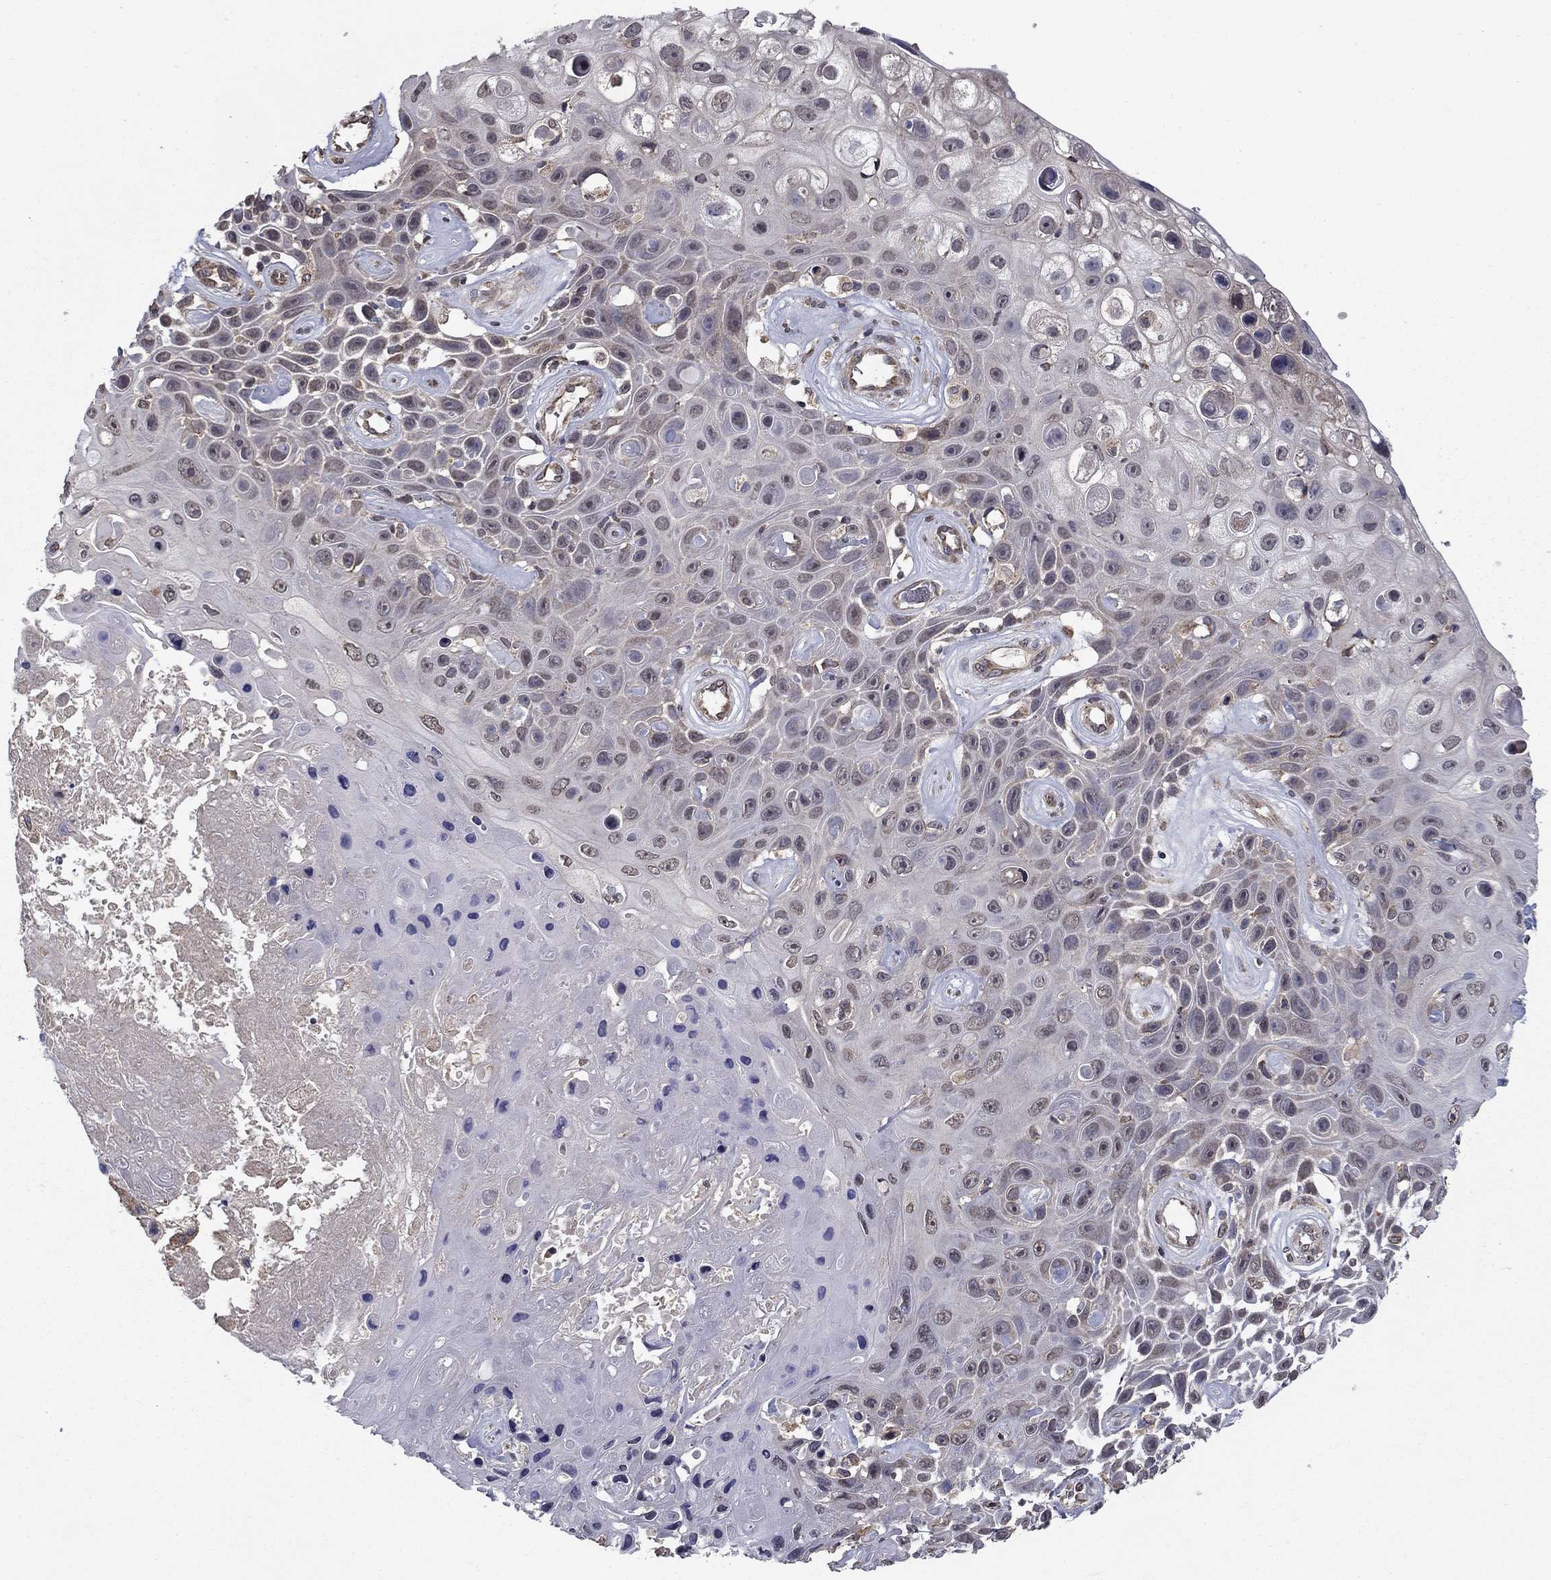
{"staining": {"intensity": "negative", "quantity": "none", "location": "none"}, "tissue": "skin cancer", "cell_type": "Tumor cells", "image_type": "cancer", "snomed": [{"axis": "morphology", "description": "Squamous cell carcinoma, NOS"}, {"axis": "topography", "description": "Skin"}], "caption": "Tumor cells show no significant protein positivity in skin squamous cell carcinoma.", "gene": "SLC2A13", "patient": {"sex": "male", "age": 82}}